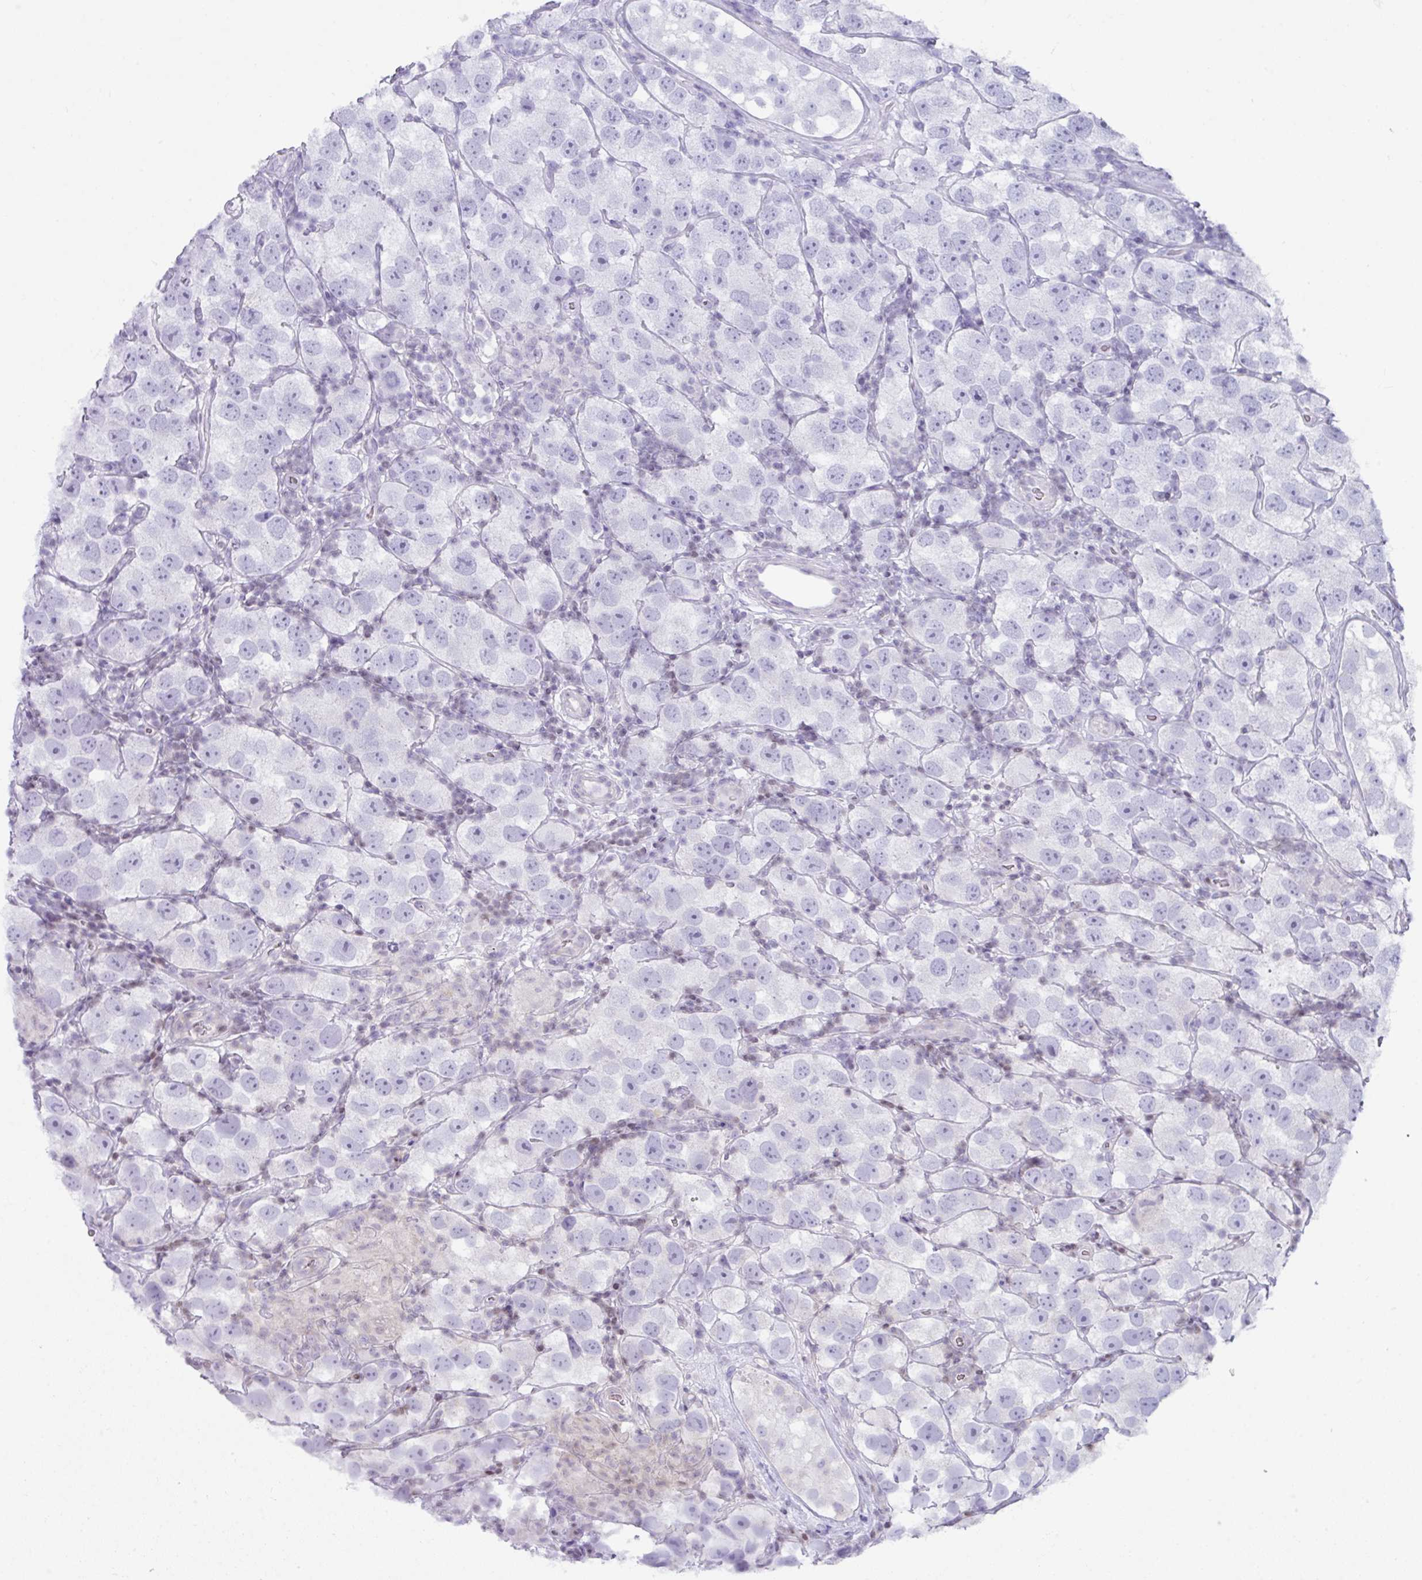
{"staining": {"intensity": "negative", "quantity": "none", "location": "none"}, "tissue": "testis cancer", "cell_type": "Tumor cells", "image_type": "cancer", "snomed": [{"axis": "morphology", "description": "Seminoma, NOS"}, {"axis": "topography", "description": "Testis"}], "caption": "The histopathology image demonstrates no significant expression in tumor cells of seminoma (testis).", "gene": "STAT5A", "patient": {"sex": "male", "age": 26}}